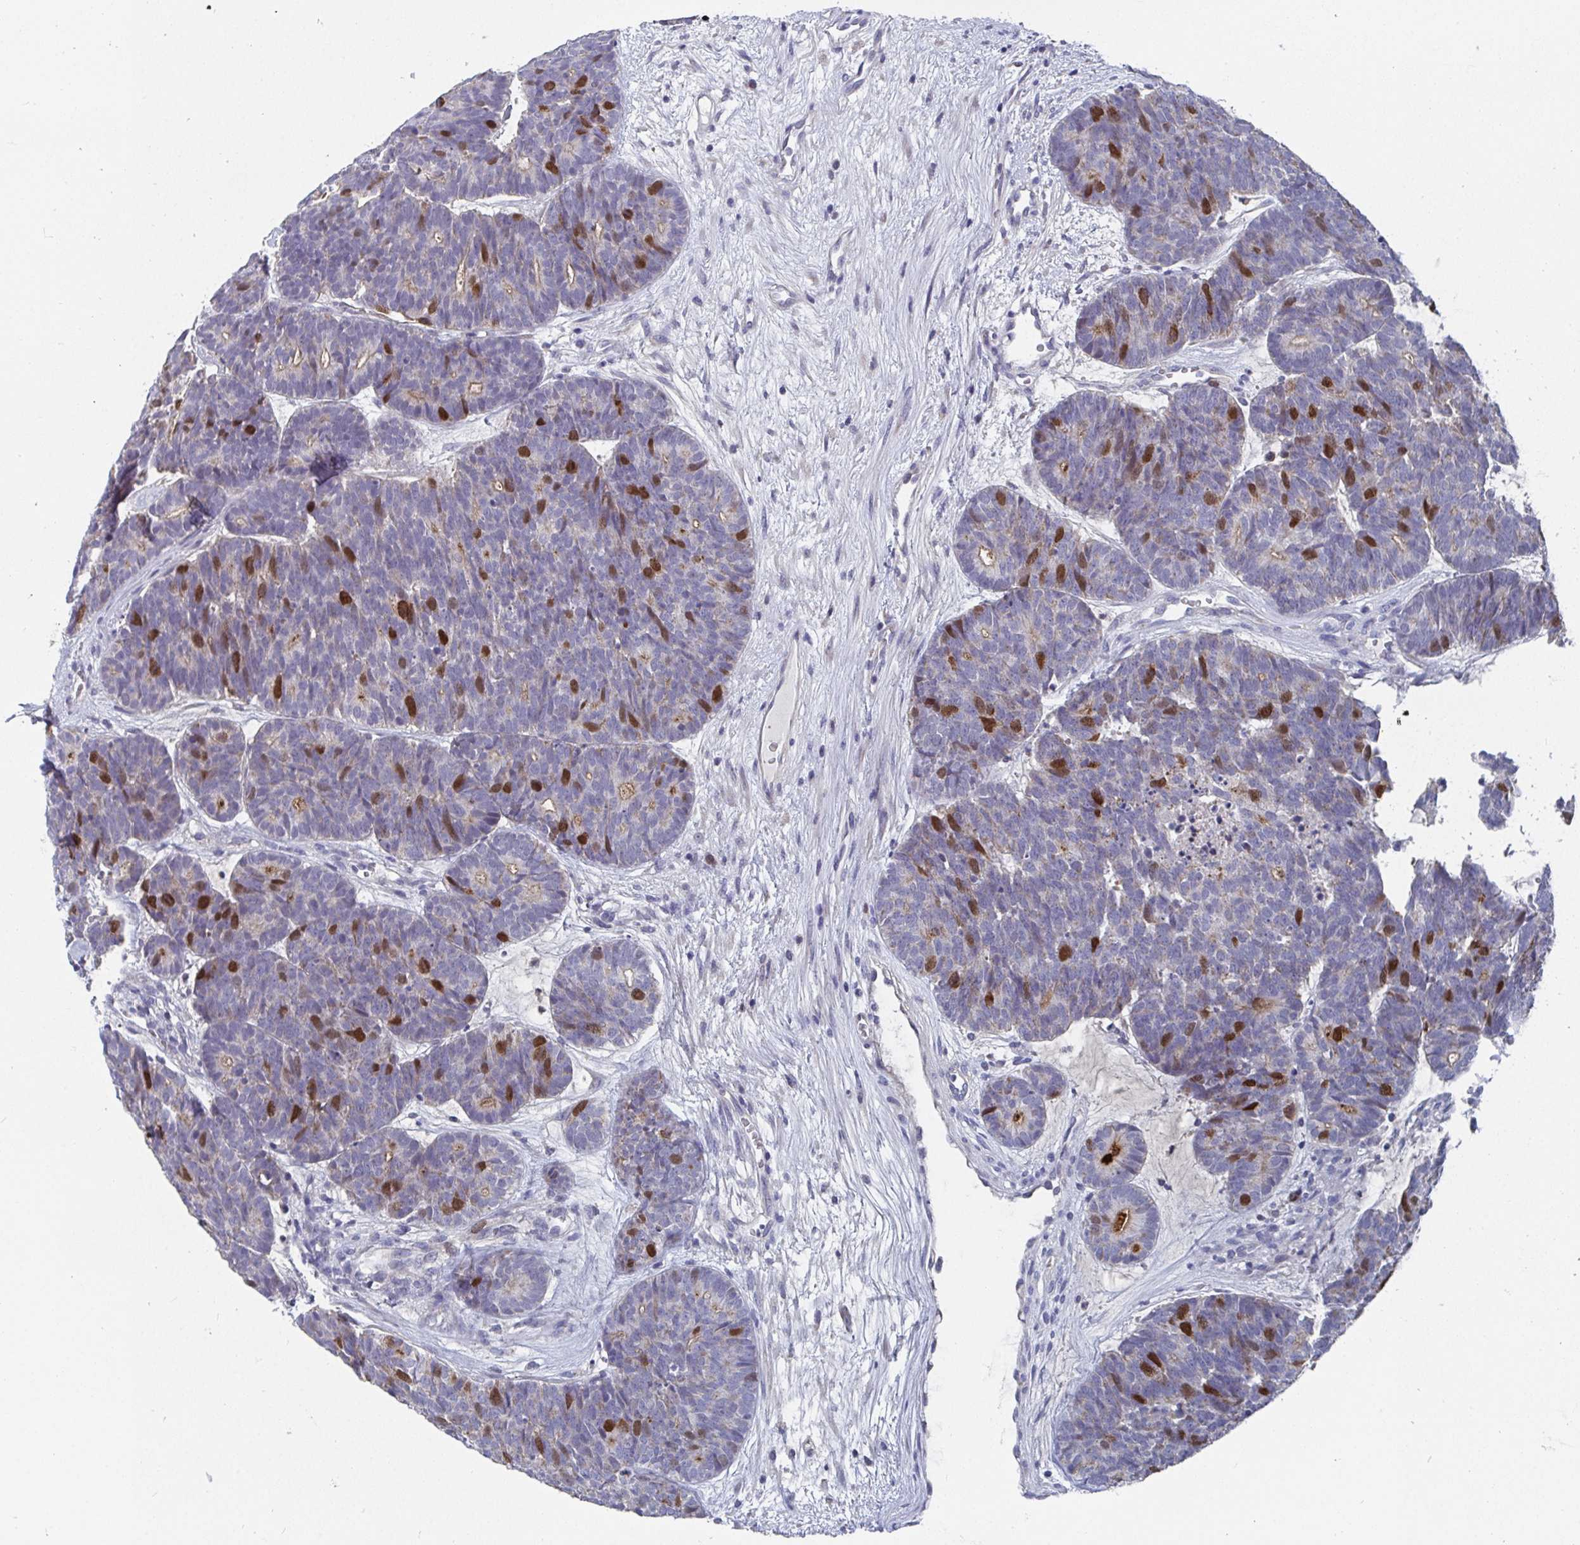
{"staining": {"intensity": "strong", "quantity": "25%-75%", "location": "nuclear"}, "tissue": "head and neck cancer", "cell_type": "Tumor cells", "image_type": "cancer", "snomed": [{"axis": "morphology", "description": "Adenocarcinoma, NOS"}, {"axis": "topography", "description": "Head-Neck"}], "caption": "Immunohistochemical staining of human adenocarcinoma (head and neck) exhibits high levels of strong nuclear positivity in approximately 25%-75% of tumor cells.", "gene": "ATP5F1C", "patient": {"sex": "female", "age": 81}}